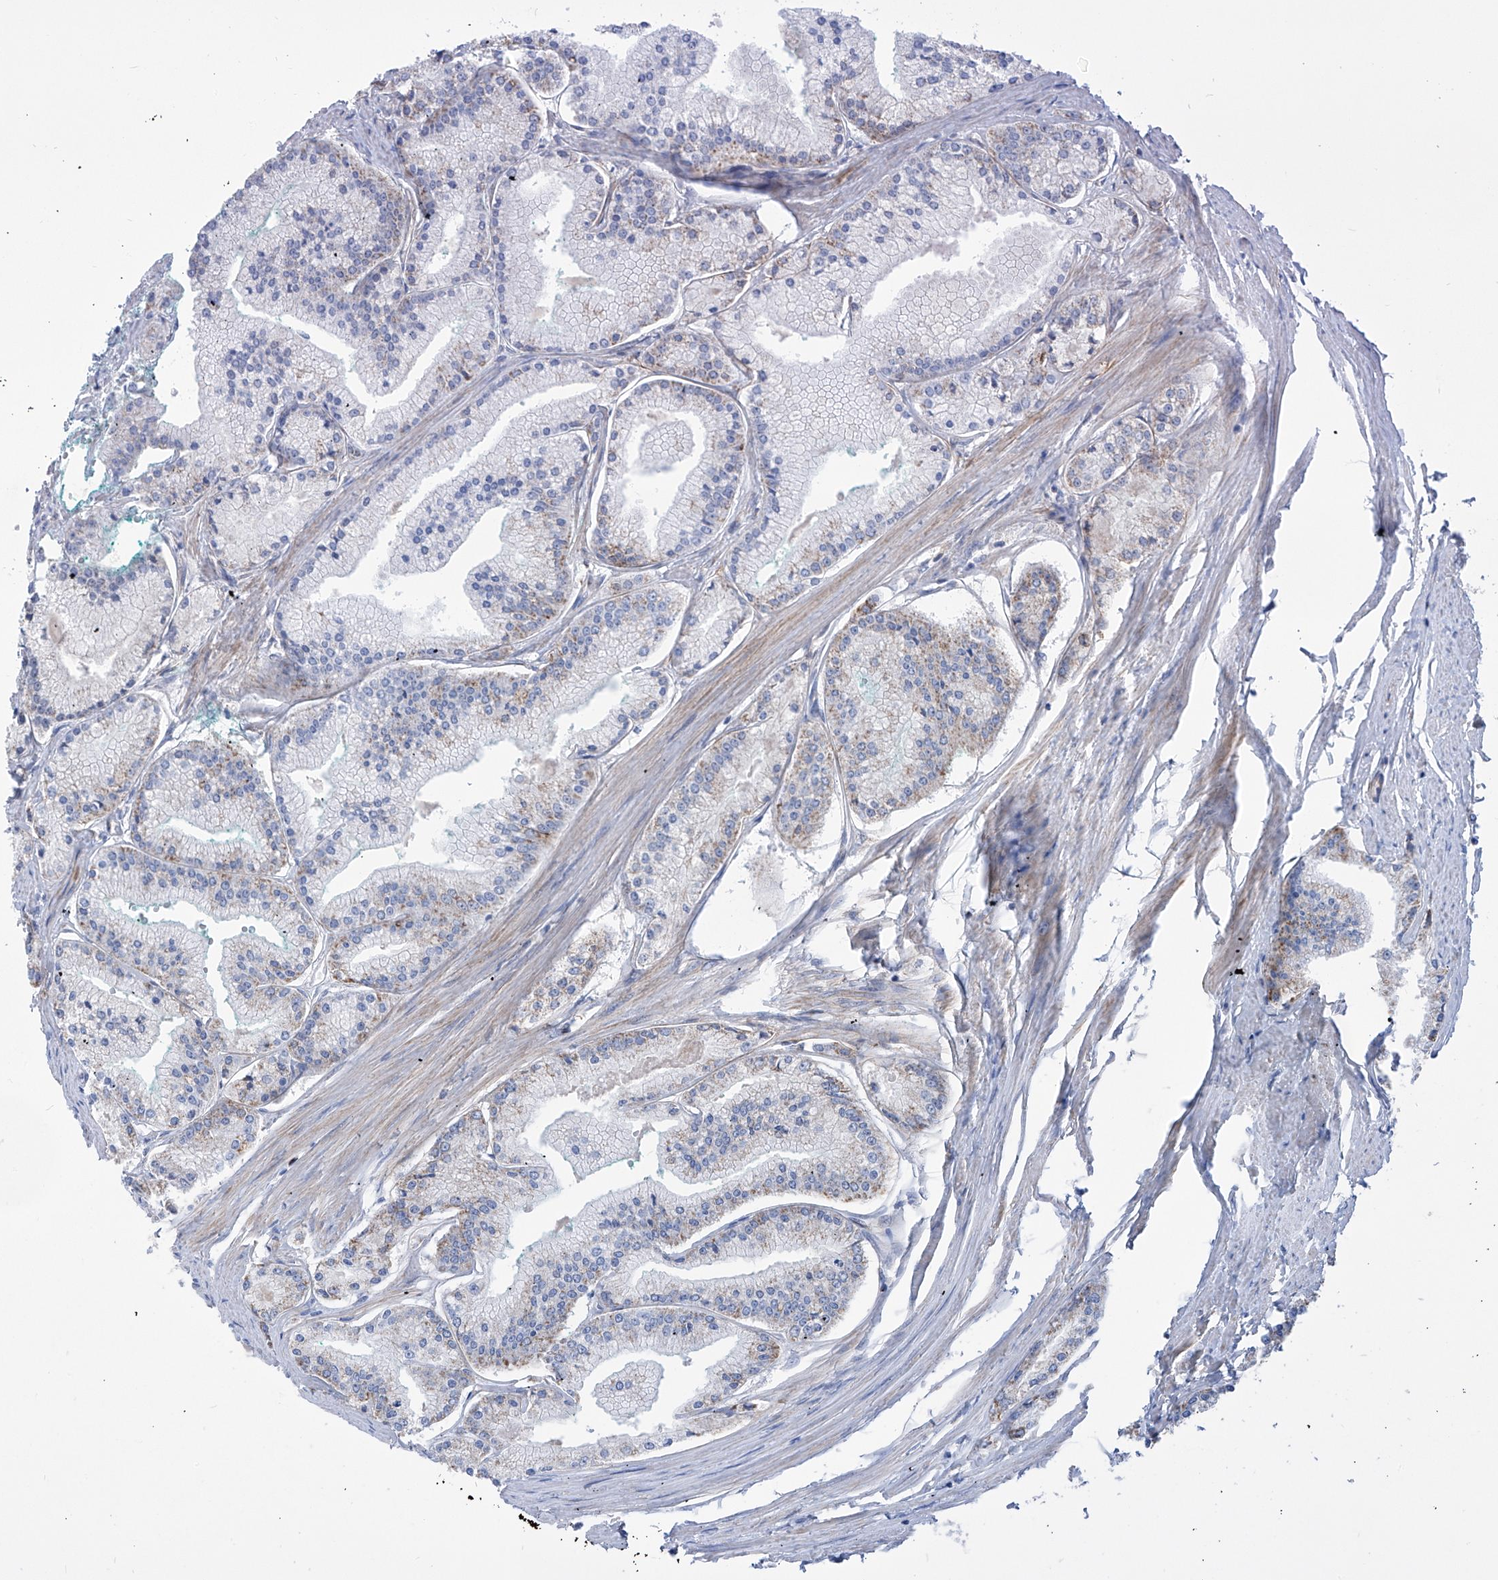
{"staining": {"intensity": "weak", "quantity": "25%-75%", "location": "cytoplasmic/membranous"}, "tissue": "prostate cancer", "cell_type": "Tumor cells", "image_type": "cancer", "snomed": [{"axis": "morphology", "description": "Adenocarcinoma, Low grade"}, {"axis": "topography", "description": "Prostate"}], "caption": "DAB immunohistochemical staining of human prostate cancer (adenocarcinoma (low-grade)) shows weak cytoplasmic/membranous protein staining in approximately 25%-75% of tumor cells.", "gene": "SRBD1", "patient": {"sex": "male", "age": 52}}